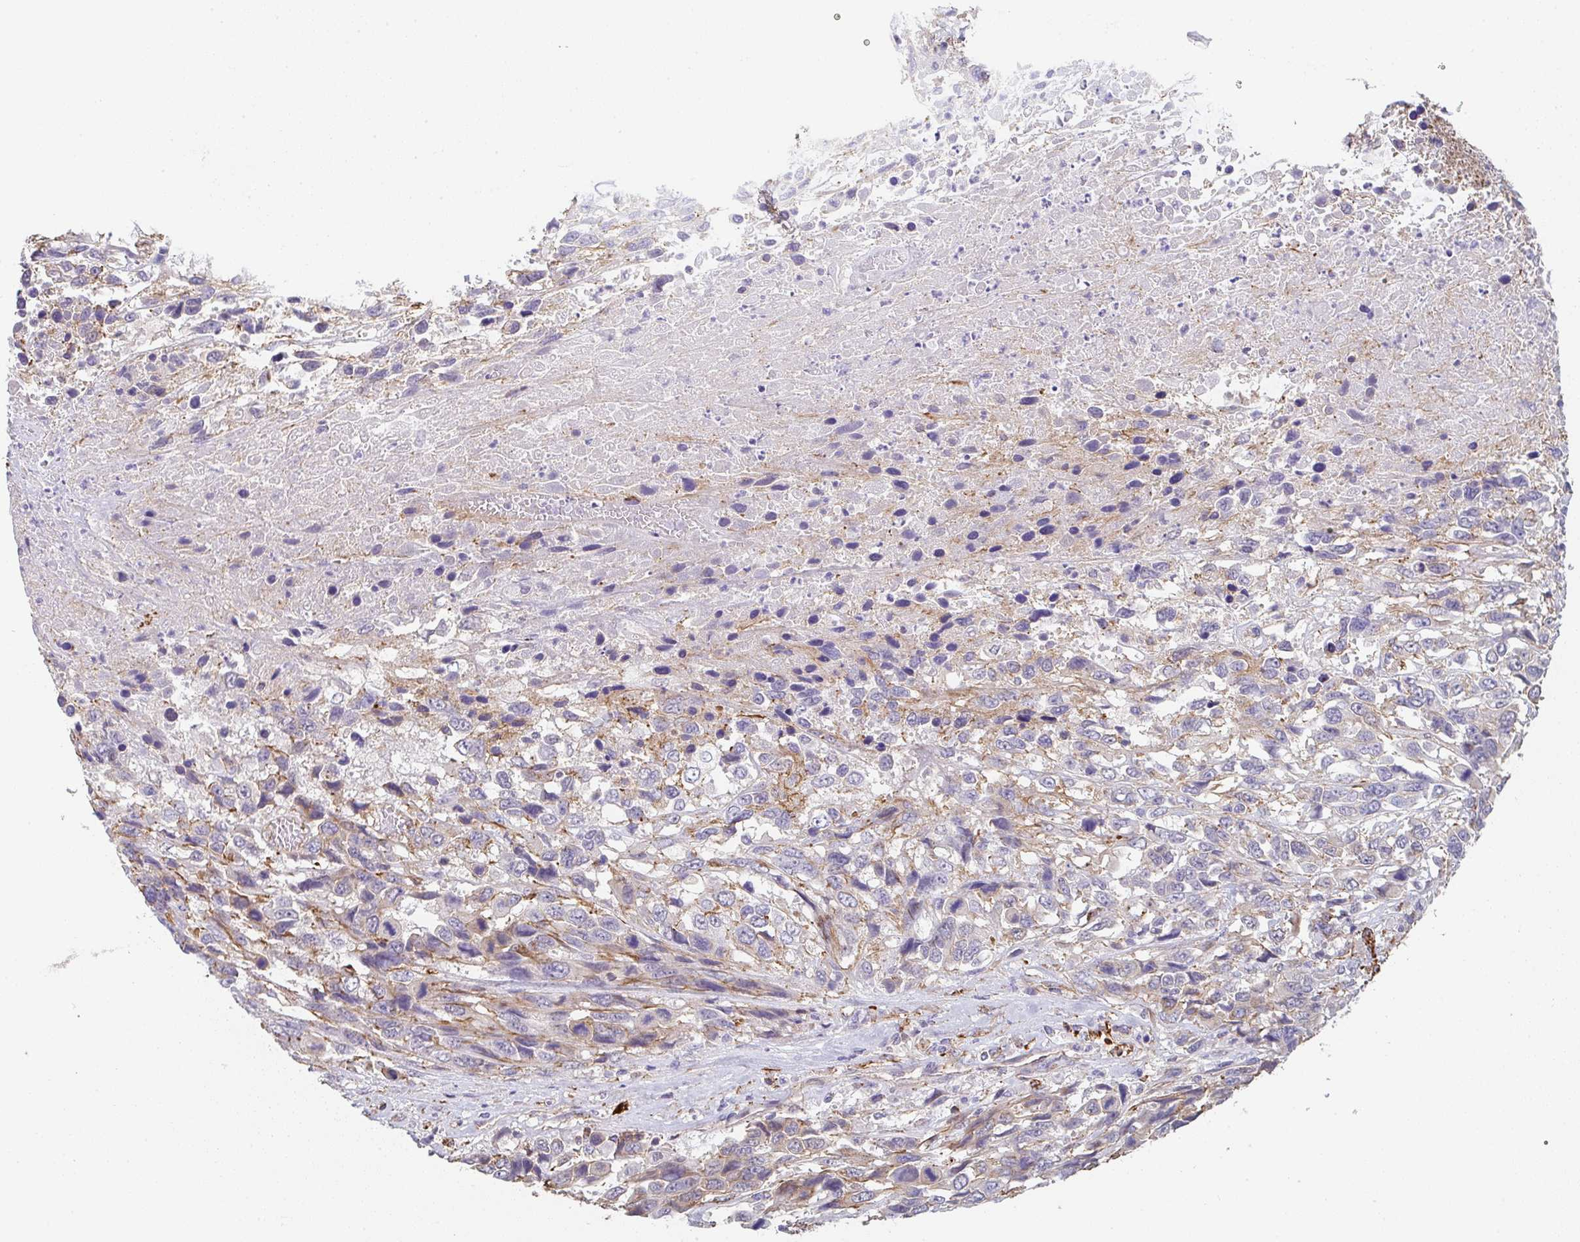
{"staining": {"intensity": "moderate", "quantity": "<25%", "location": "cytoplasmic/membranous"}, "tissue": "urothelial cancer", "cell_type": "Tumor cells", "image_type": "cancer", "snomed": [{"axis": "morphology", "description": "Urothelial carcinoma, High grade"}, {"axis": "topography", "description": "Urinary bladder"}], "caption": "Urothelial carcinoma (high-grade) tissue exhibits moderate cytoplasmic/membranous expression in about <25% of tumor cells", "gene": "DBN1", "patient": {"sex": "female", "age": 70}}